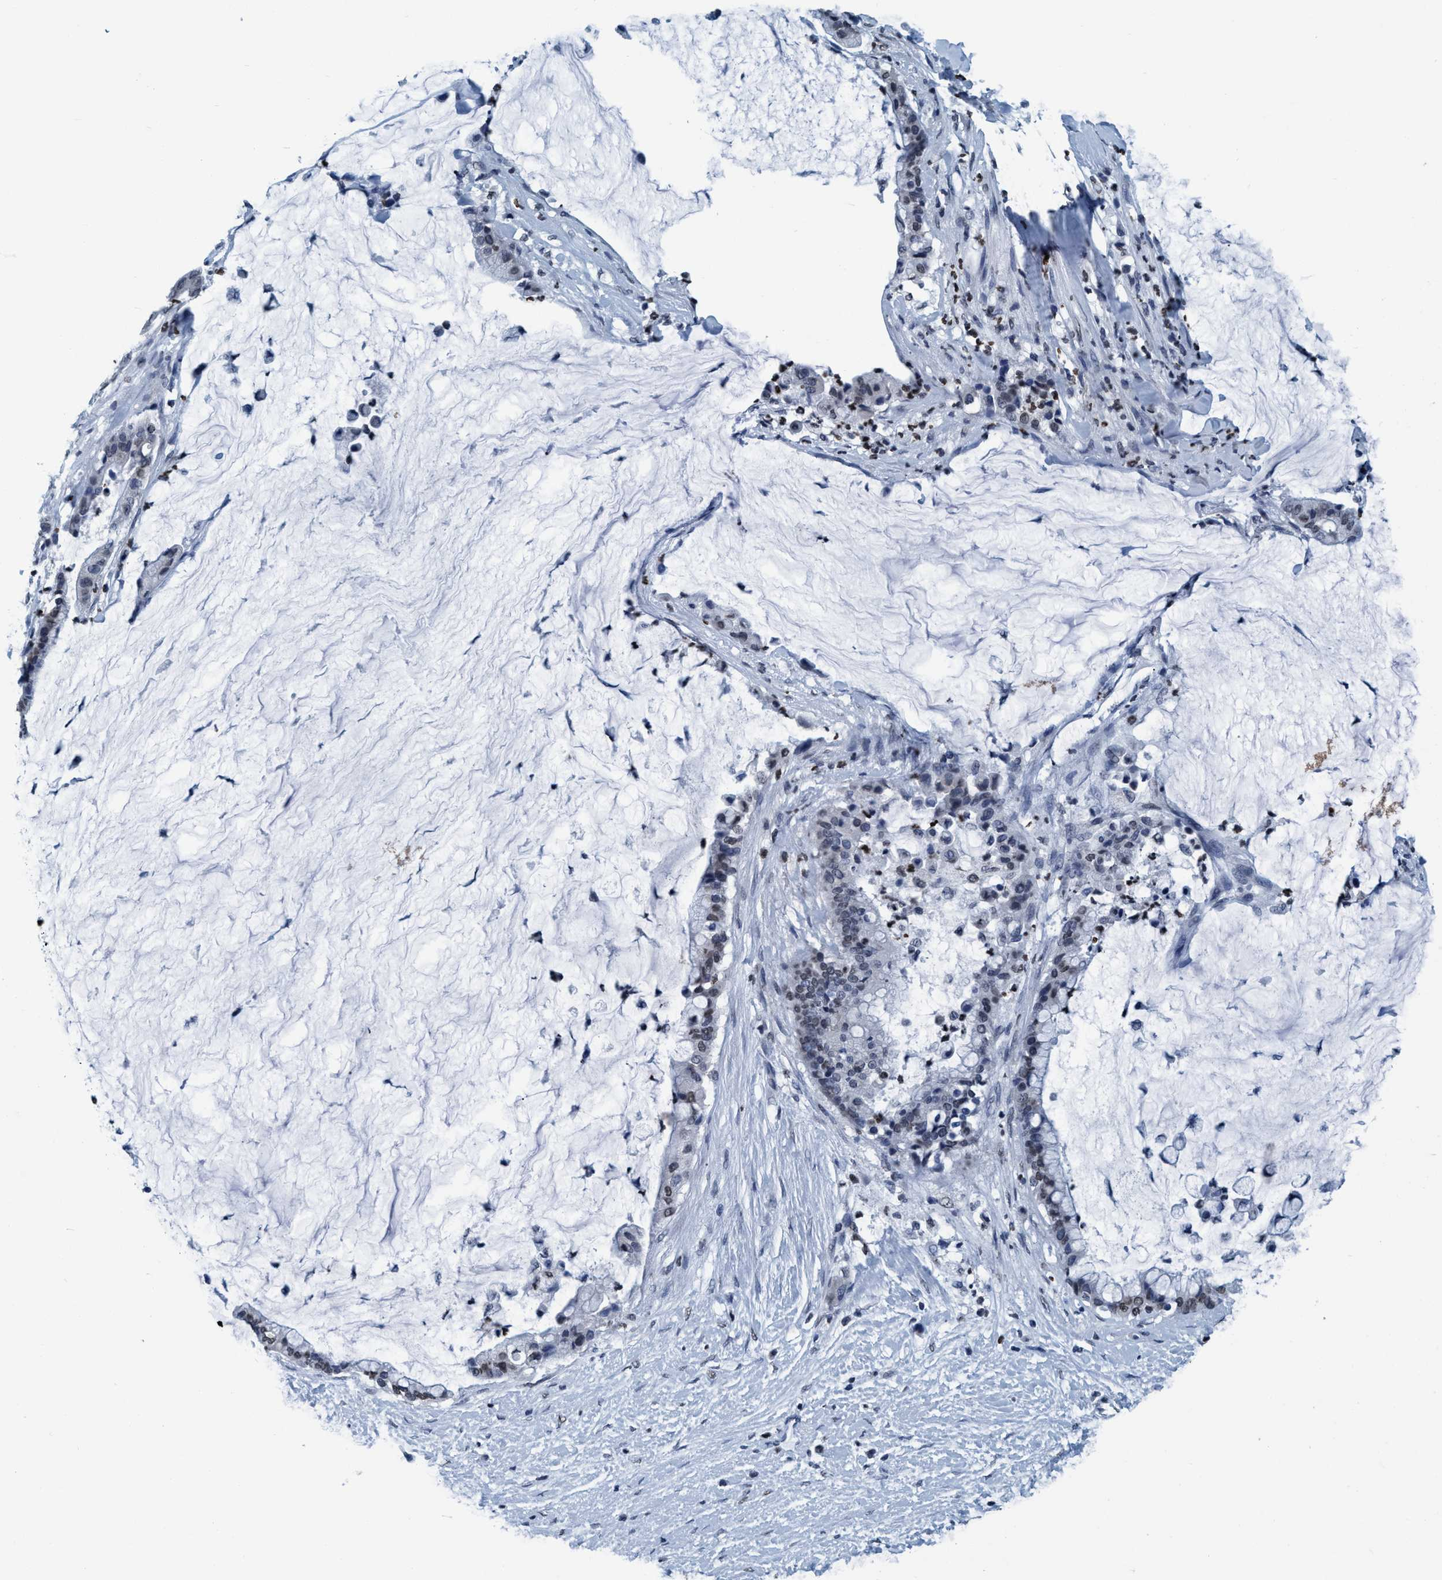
{"staining": {"intensity": "weak", "quantity": "25%-75%", "location": "nuclear"}, "tissue": "pancreatic cancer", "cell_type": "Tumor cells", "image_type": "cancer", "snomed": [{"axis": "morphology", "description": "Adenocarcinoma, NOS"}, {"axis": "topography", "description": "Pancreas"}], "caption": "Weak nuclear protein expression is identified in approximately 25%-75% of tumor cells in pancreatic cancer (adenocarcinoma).", "gene": "CCNE2", "patient": {"sex": "male", "age": 41}}